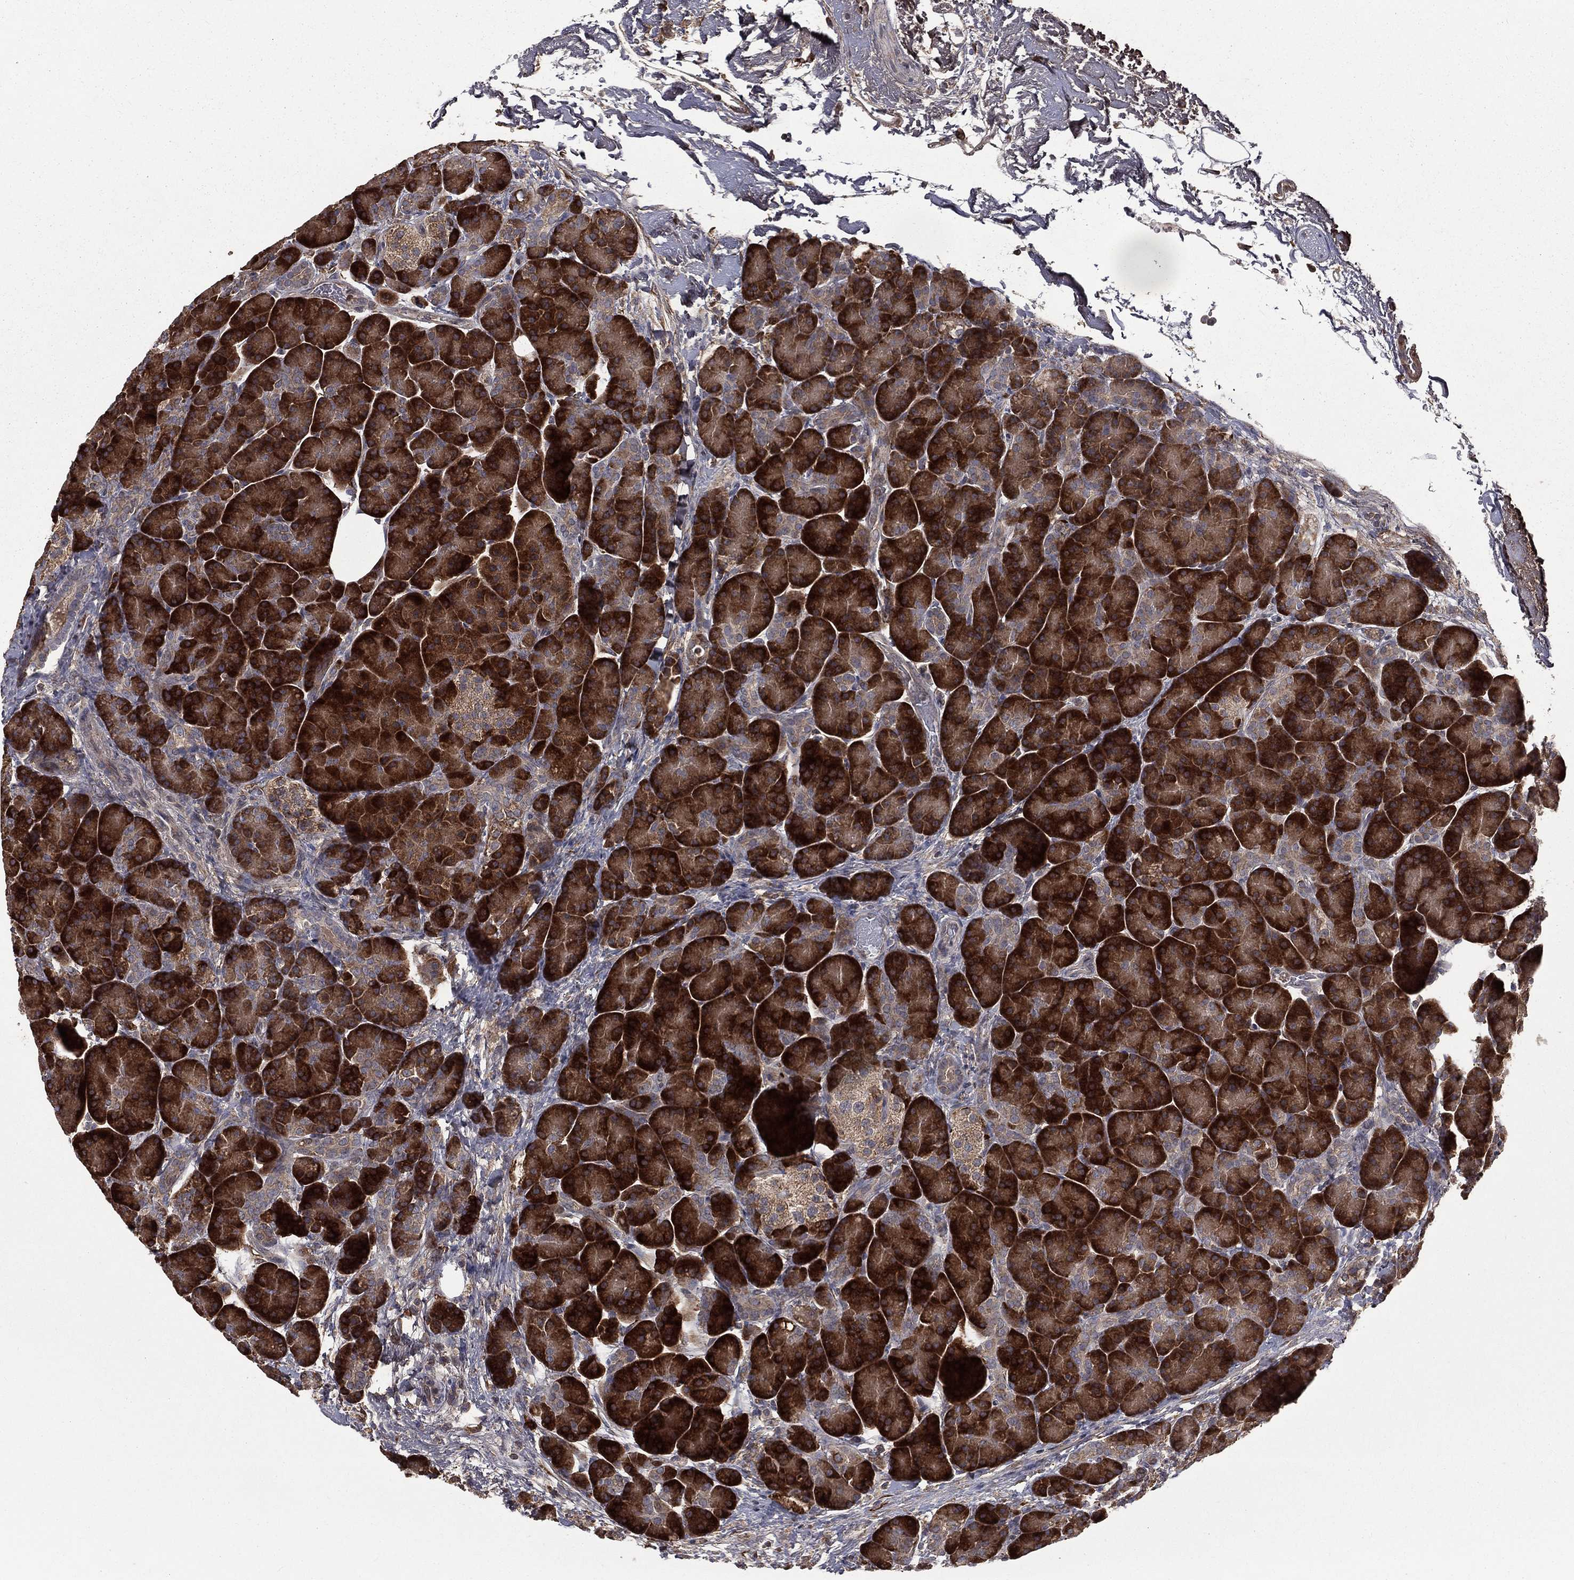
{"staining": {"intensity": "strong", "quantity": ">75%", "location": "cytoplasmic/membranous"}, "tissue": "pancreas", "cell_type": "Exocrine glandular cells", "image_type": "normal", "snomed": [{"axis": "morphology", "description": "Normal tissue, NOS"}, {"axis": "topography", "description": "Pancreas"}], "caption": "Protein expression analysis of benign pancreas demonstrates strong cytoplasmic/membranous positivity in about >75% of exocrine glandular cells.", "gene": "OLFML1", "patient": {"sex": "female", "age": 63}}